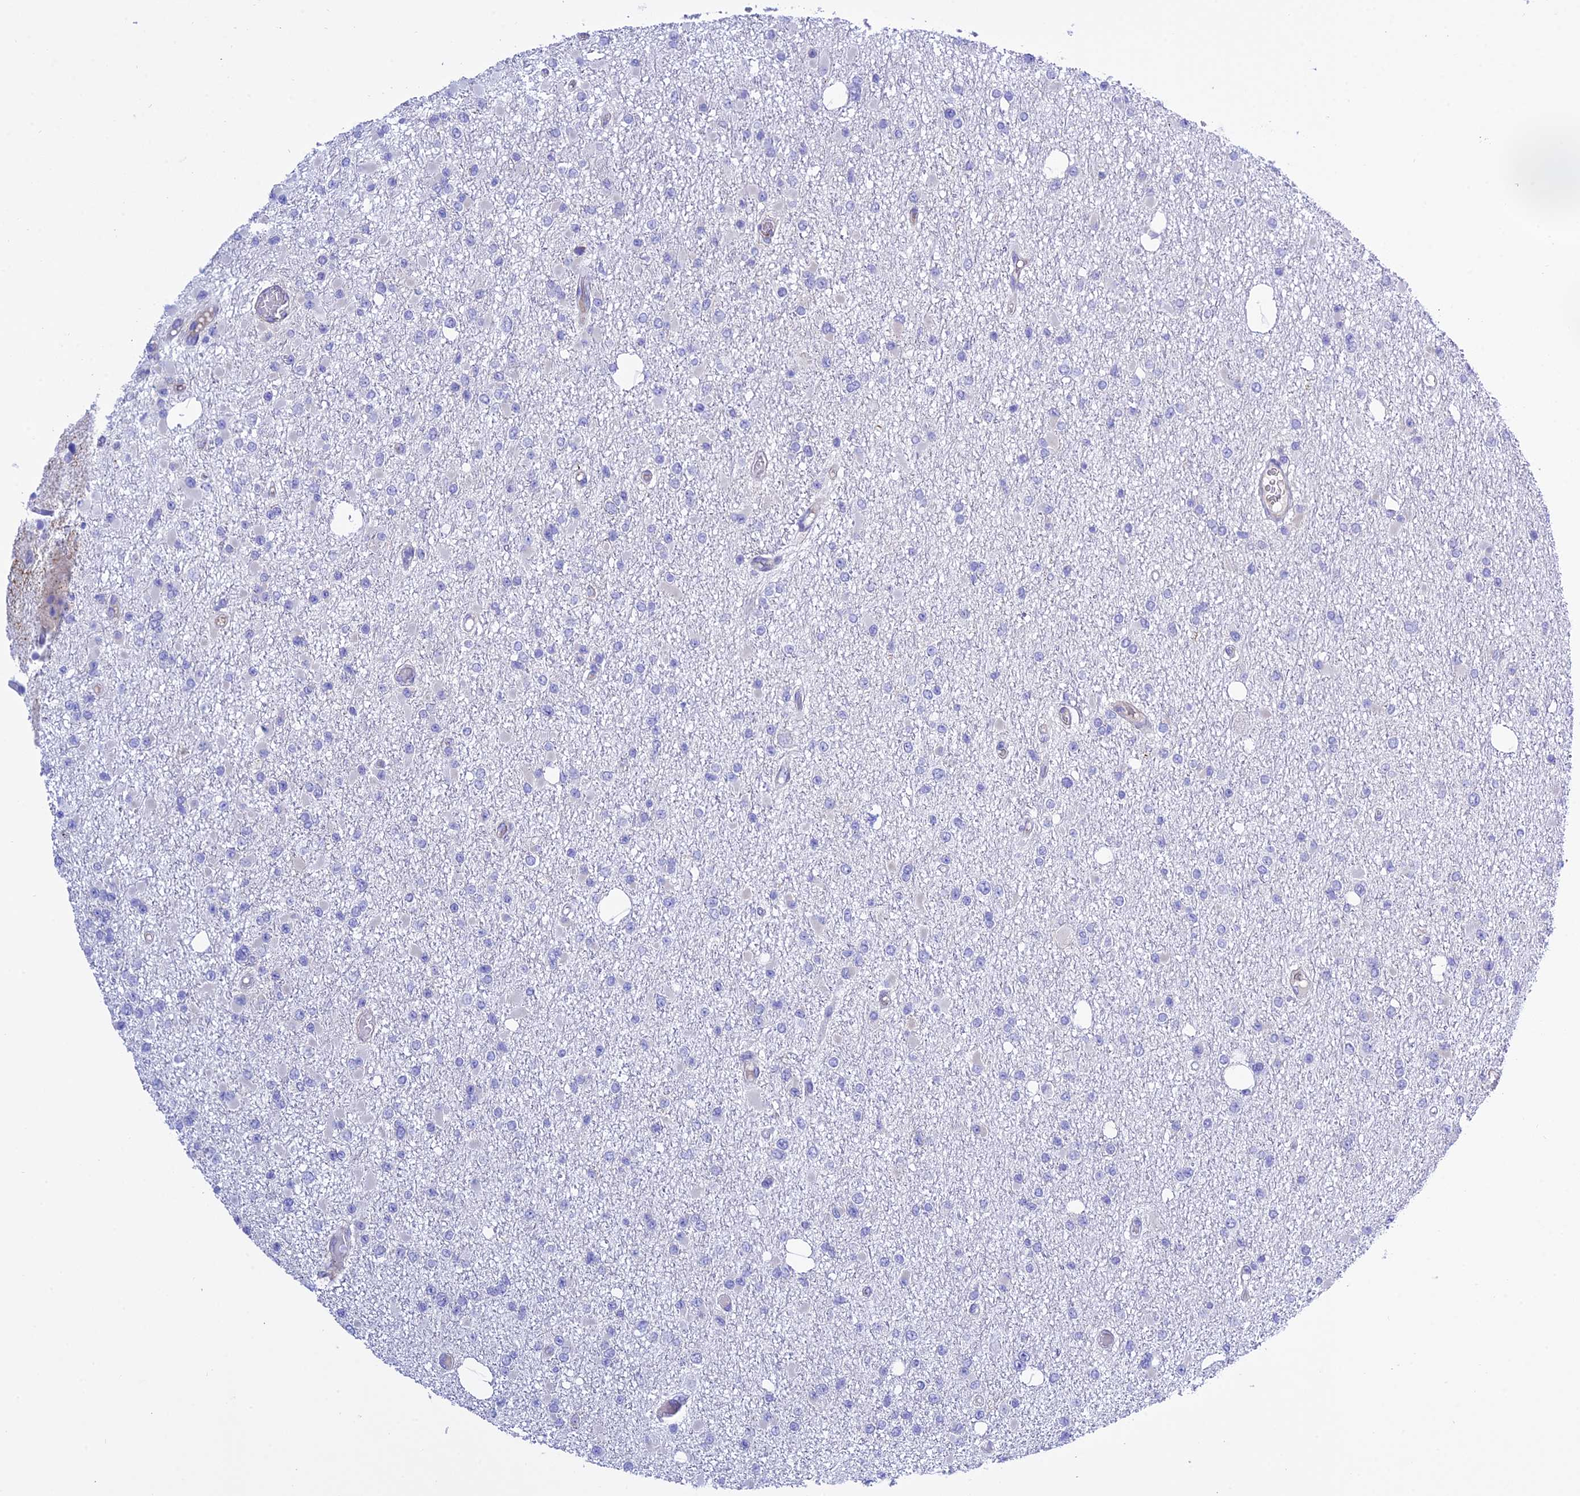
{"staining": {"intensity": "negative", "quantity": "none", "location": "none"}, "tissue": "glioma", "cell_type": "Tumor cells", "image_type": "cancer", "snomed": [{"axis": "morphology", "description": "Glioma, malignant, Low grade"}, {"axis": "topography", "description": "Brain"}], "caption": "High magnification brightfield microscopy of low-grade glioma (malignant) stained with DAB (3,3'-diaminobenzidine) (brown) and counterstained with hematoxylin (blue): tumor cells show no significant expression.", "gene": "FRA10AC1", "patient": {"sex": "female", "age": 22}}